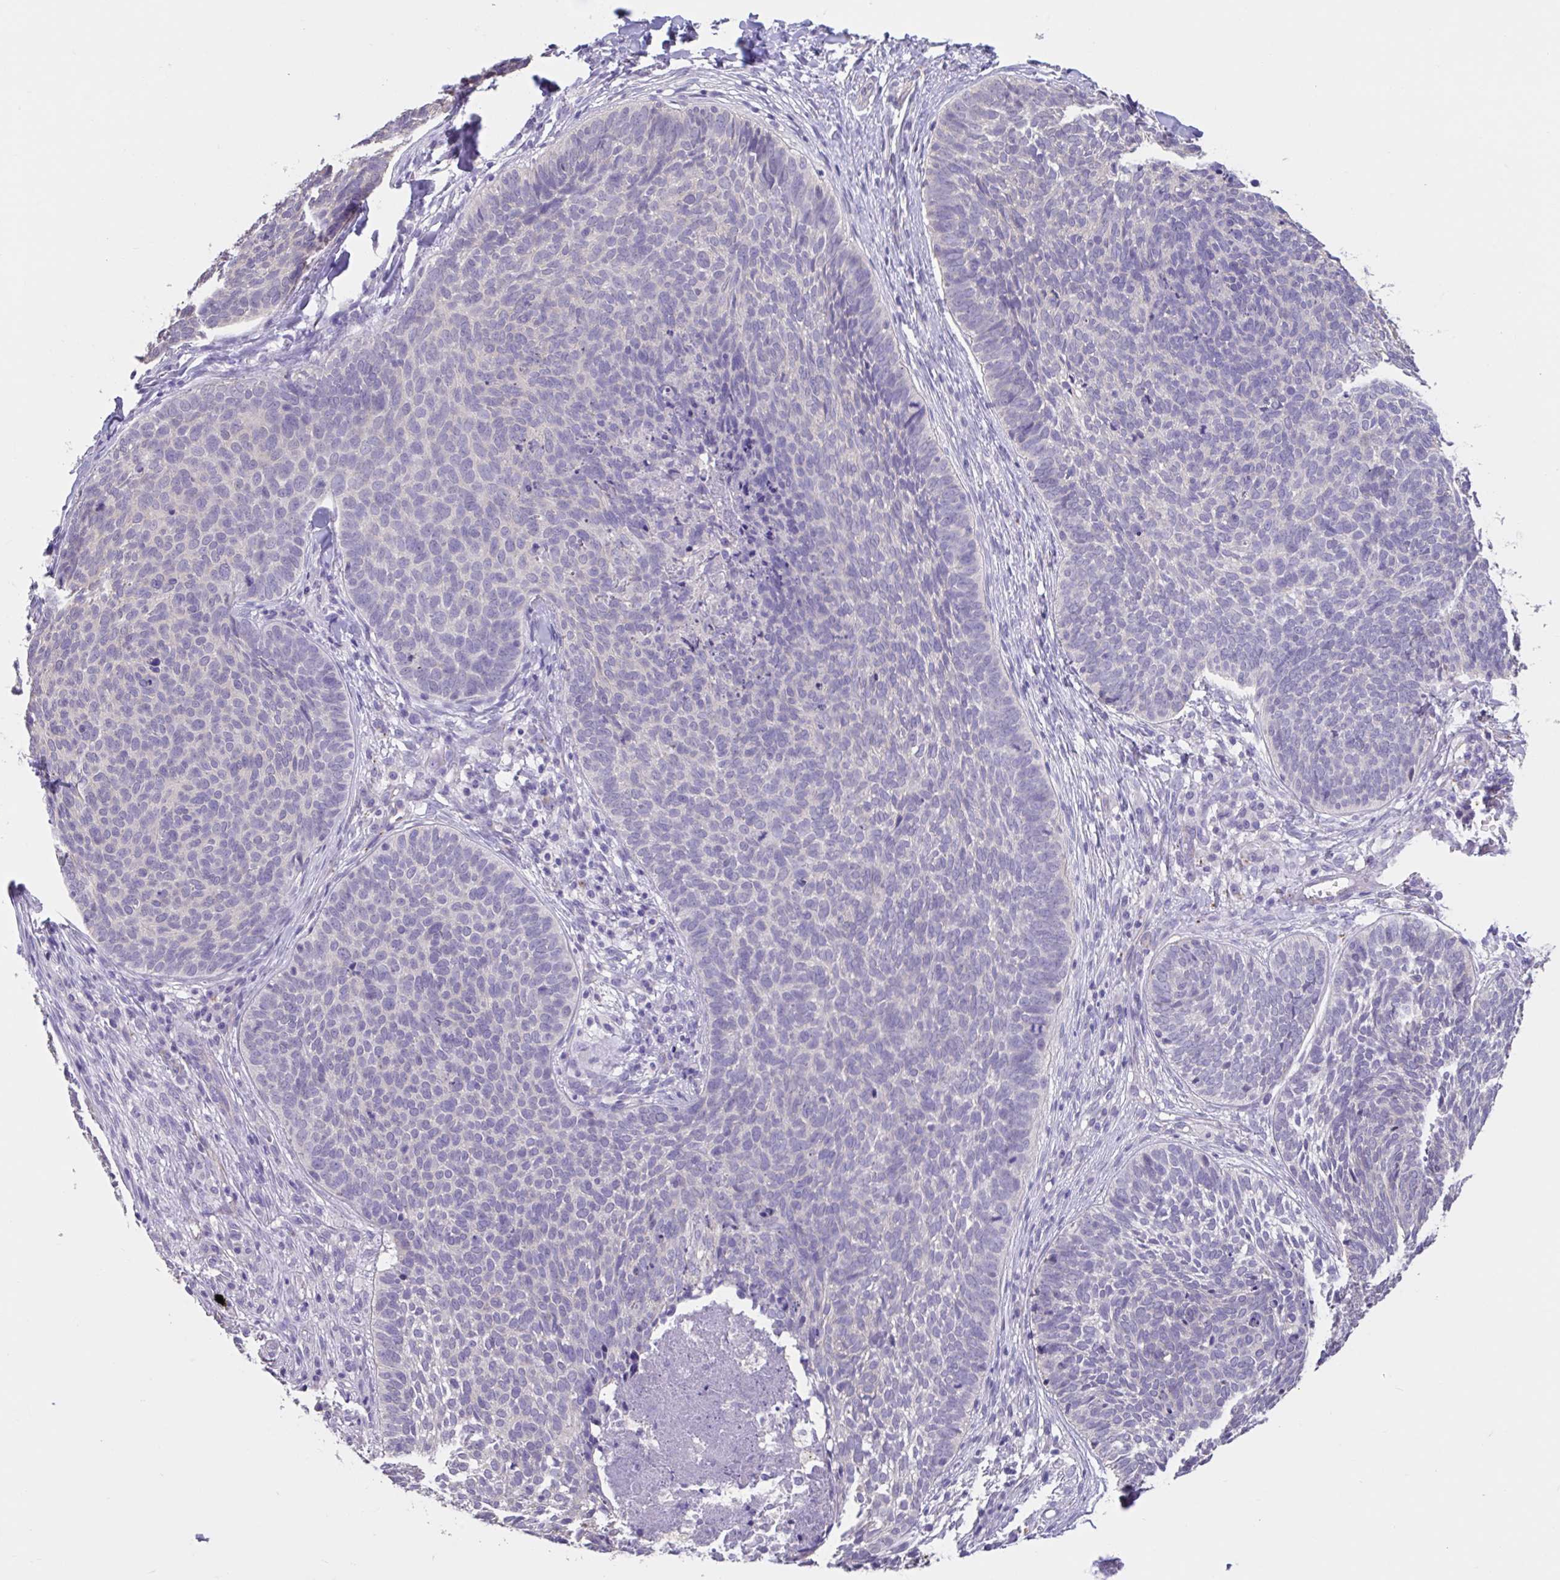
{"staining": {"intensity": "negative", "quantity": "none", "location": "none"}, "tissue": "skin cancer", "cell_type": "Tumor cells", "image_type": "cancer", "snomed": [{"axis": "morphology", "description": "Basal cell carcinoma"}, {"axis": "topography", "description": "Skin"}, {"axis": "topography", "description": "Skin of face"}], "caption": "This is a photomicrograph of IHC staining of basal cell carcinoma (skin), which shows no staining in tumor cells.", "gene": "GPR162", "patient": {"sex": "male", "age": 56}}